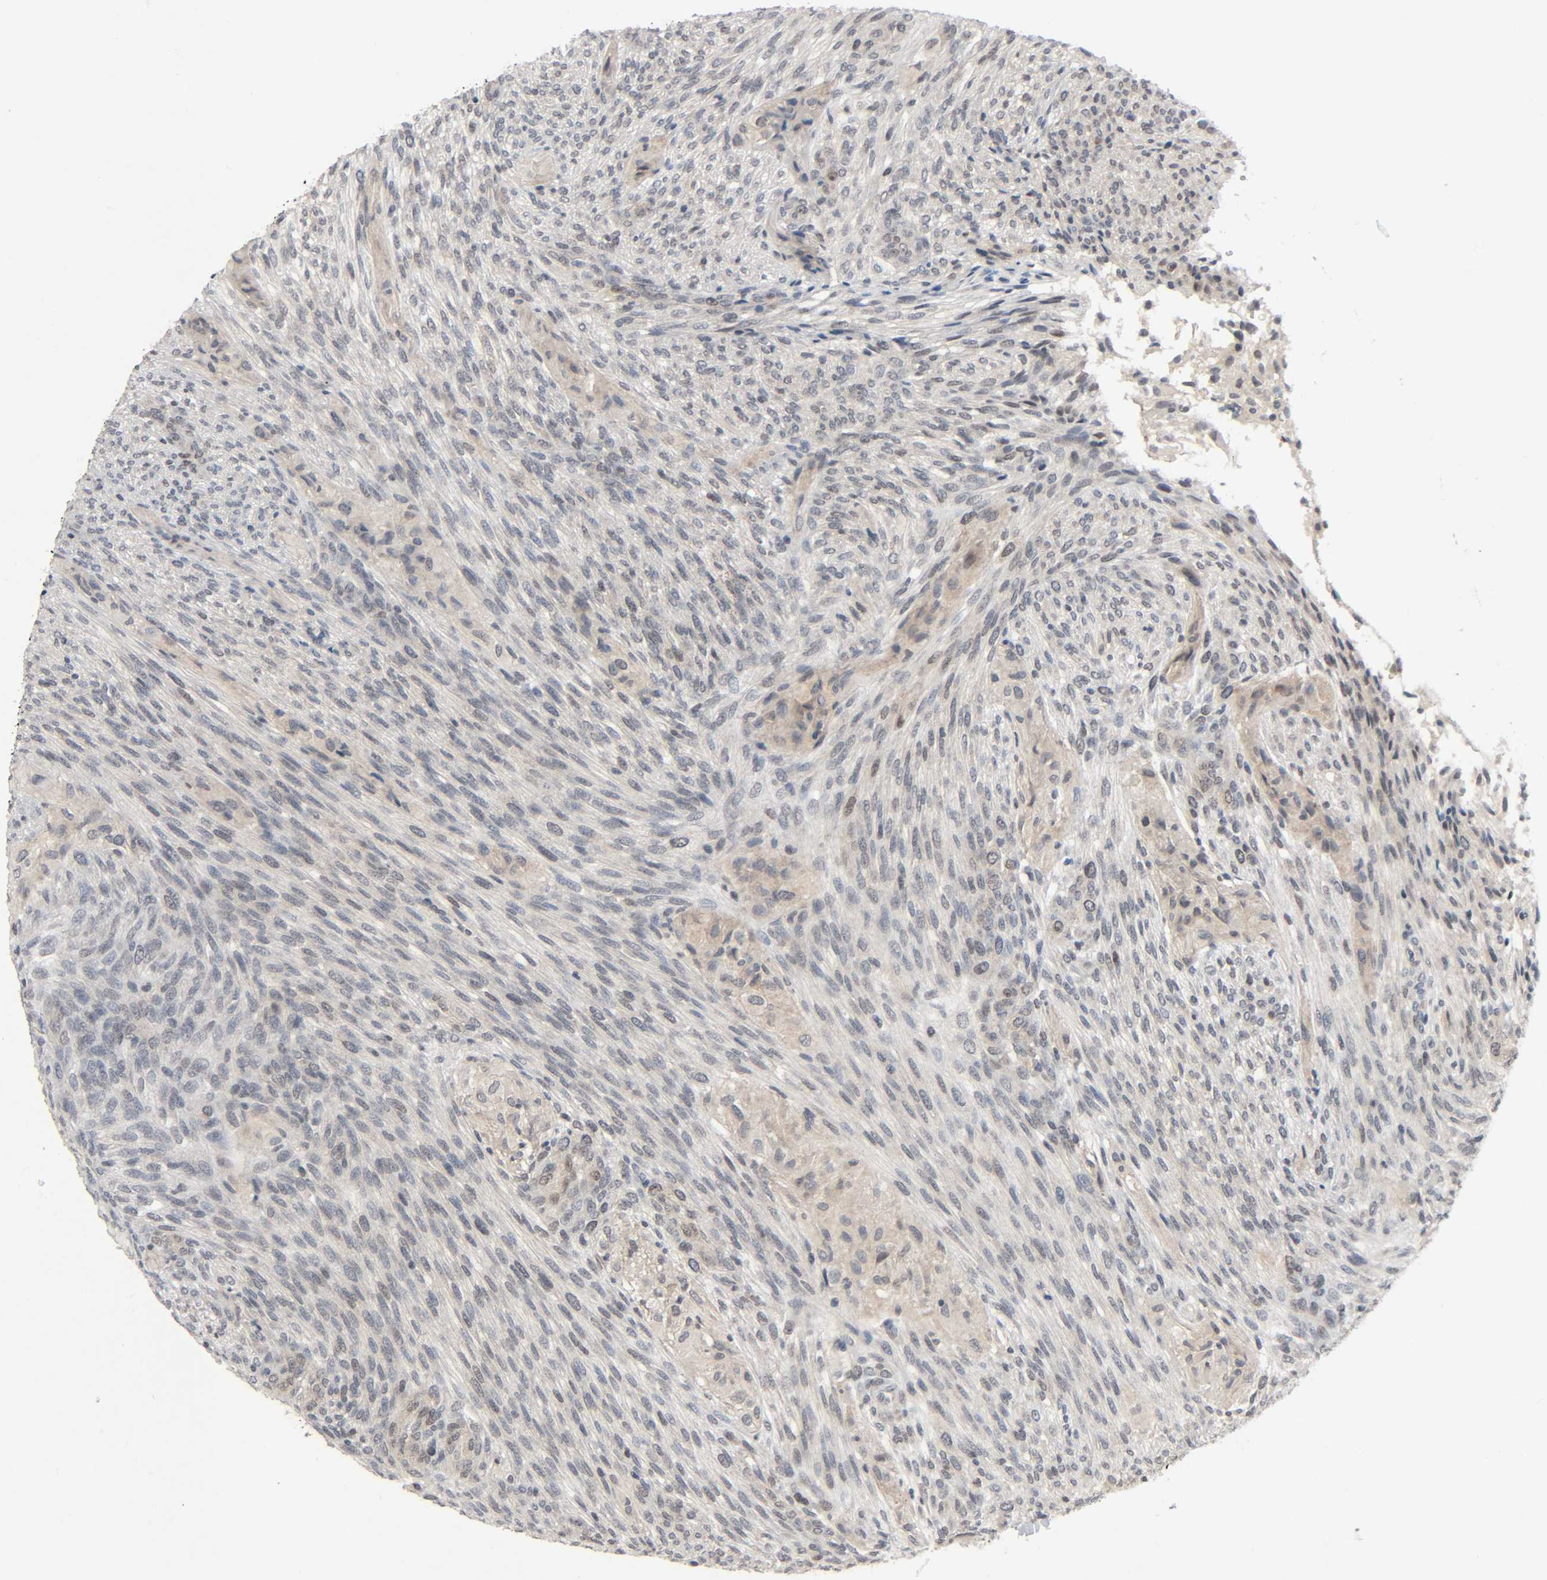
{"staining": {"intensity": "weak", "quantity": "<25%", "location": "cytoplasmic/membranous"}, "tissue": "glioma", "cell_type": "Tumor cells", "image_type": "cancer", "snomed": [{"axis": "morphology", "description": "Glioma, malignant, High grade"}, {"axis": "topography", "description": "Cerebral cortex"}], "caption": "Immunohistochemistry (IHC) micrograph of neoplastic tissue: human malignant glioma (high-grade) stained with DAB displays no significant protein staining in tumor cells.", "gene": "MAPKAPK5", "patient": {"sex": "female", "age": 55}}